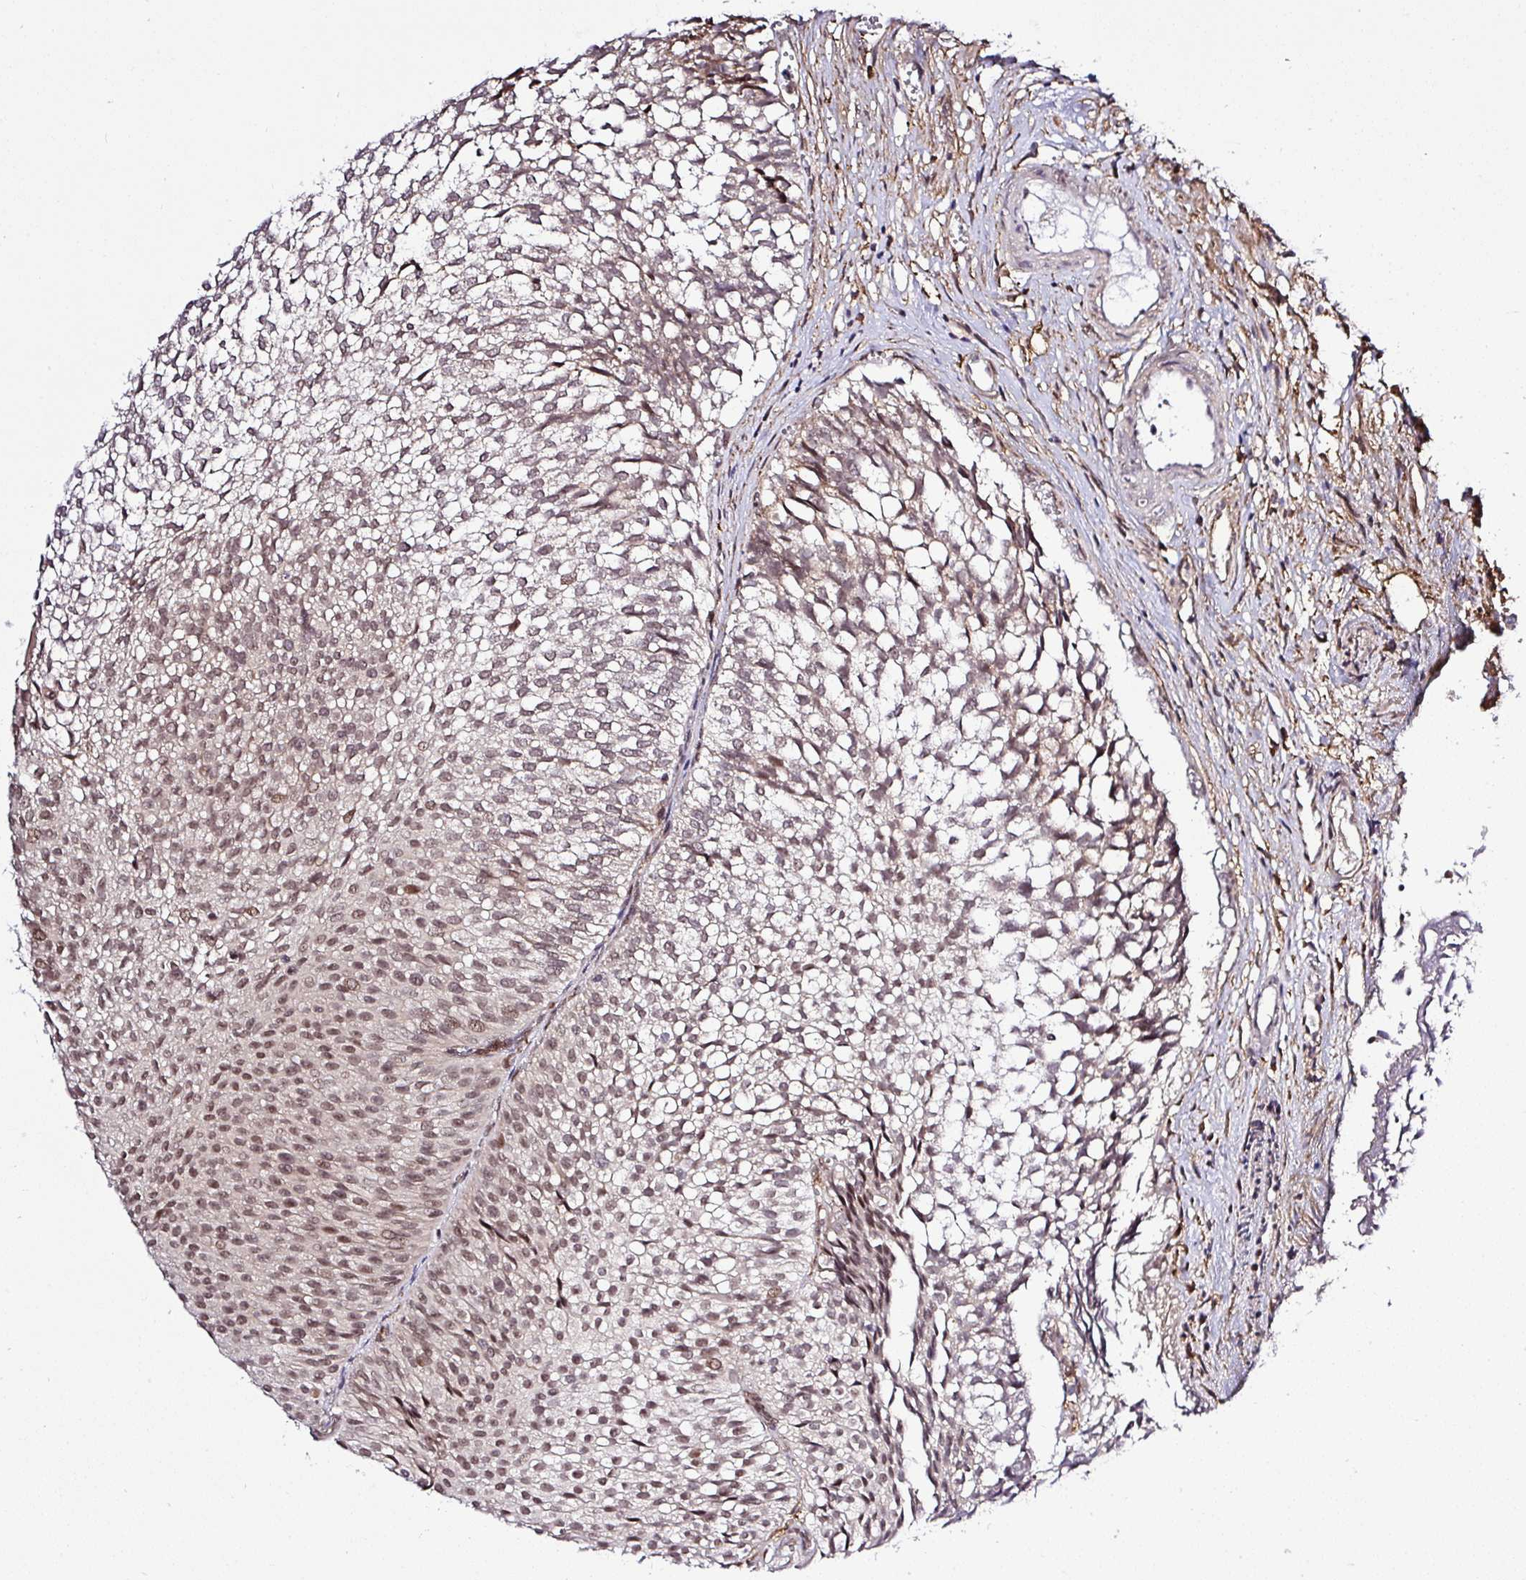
{"staining": {"intensity": "moderate", "quantity": ">75%", "location": "nuclear"}, "tissue": "urothelial cancer", "cell_type": "Tumor cells", "image_type": "cancer", "snomed": [{"axis": "morphology", "description": "Urothelial carcinoma, Low grade"}, {"axis": "topography", "description": "Urinary bladder"}], "caption": "Immunohistochemical staining of human urothelial carcinoma (low-grade) displays medium levels of moderate nuclear positivity in about >75% of tumor cells.", "gene": "FAM153A", "patient": {"sex": "male", "age": 91}}